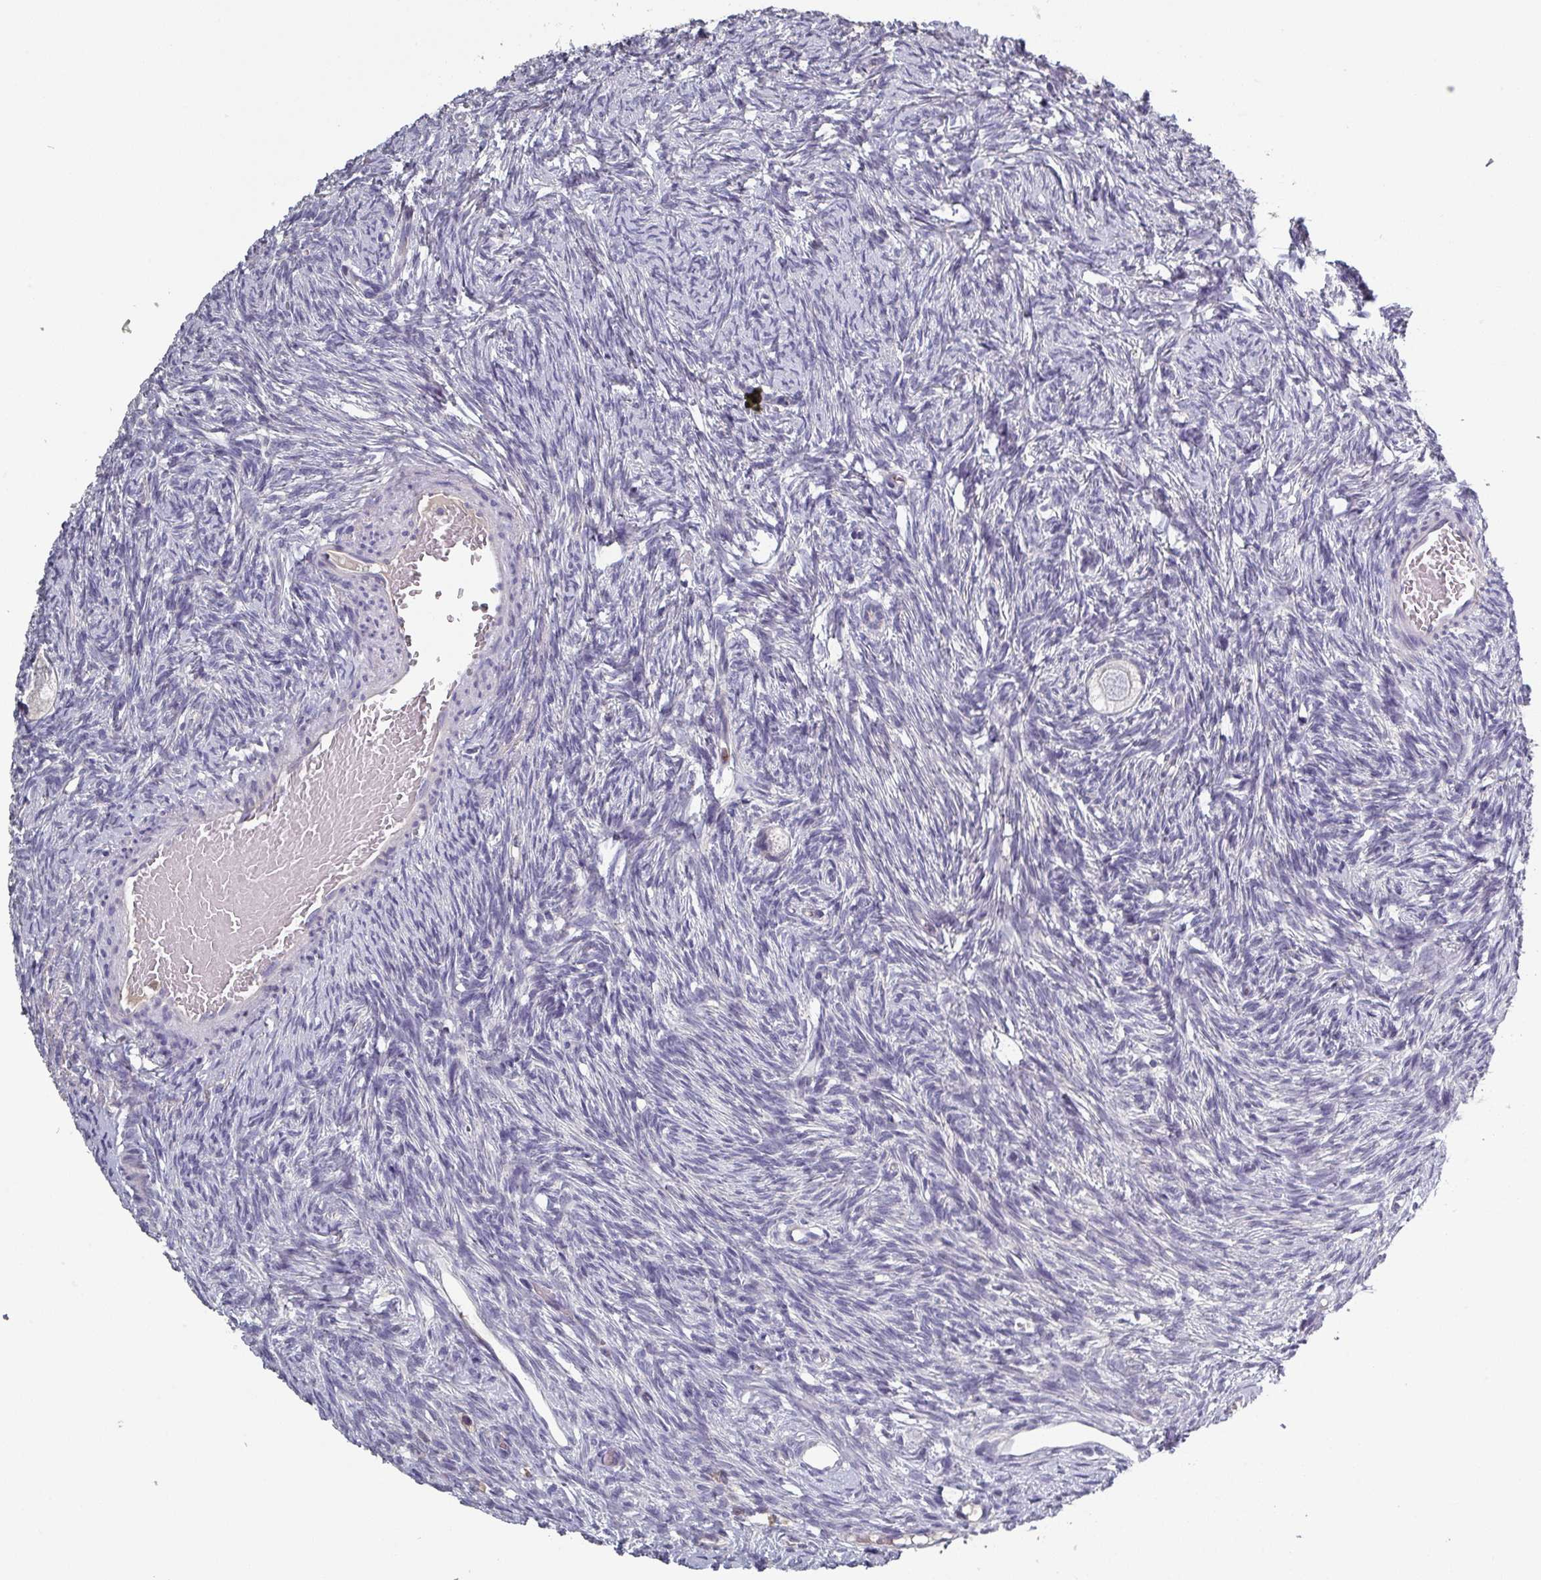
{"staining": {"intensity": "negative", "quantity": "none", "location": "none"}, "tissue": "ovary", "cell_type": "Follicle cells", "image_type": "normal", "snomed": [{"axis": "morphology", "description": "Normal tissue, NOS"}, {"axis": "topography", "description": "Ovary"}], "caption": "There is no significant positivity in follicle cells of ovary. The staining was performed using DAB to visualize the protein expression in brown, while the nuclei were stained in blue with hematoxylin (Magnification: 20x).", "gene": "PRAMEF7", "patient": {"sex": "female", "age": 33}}